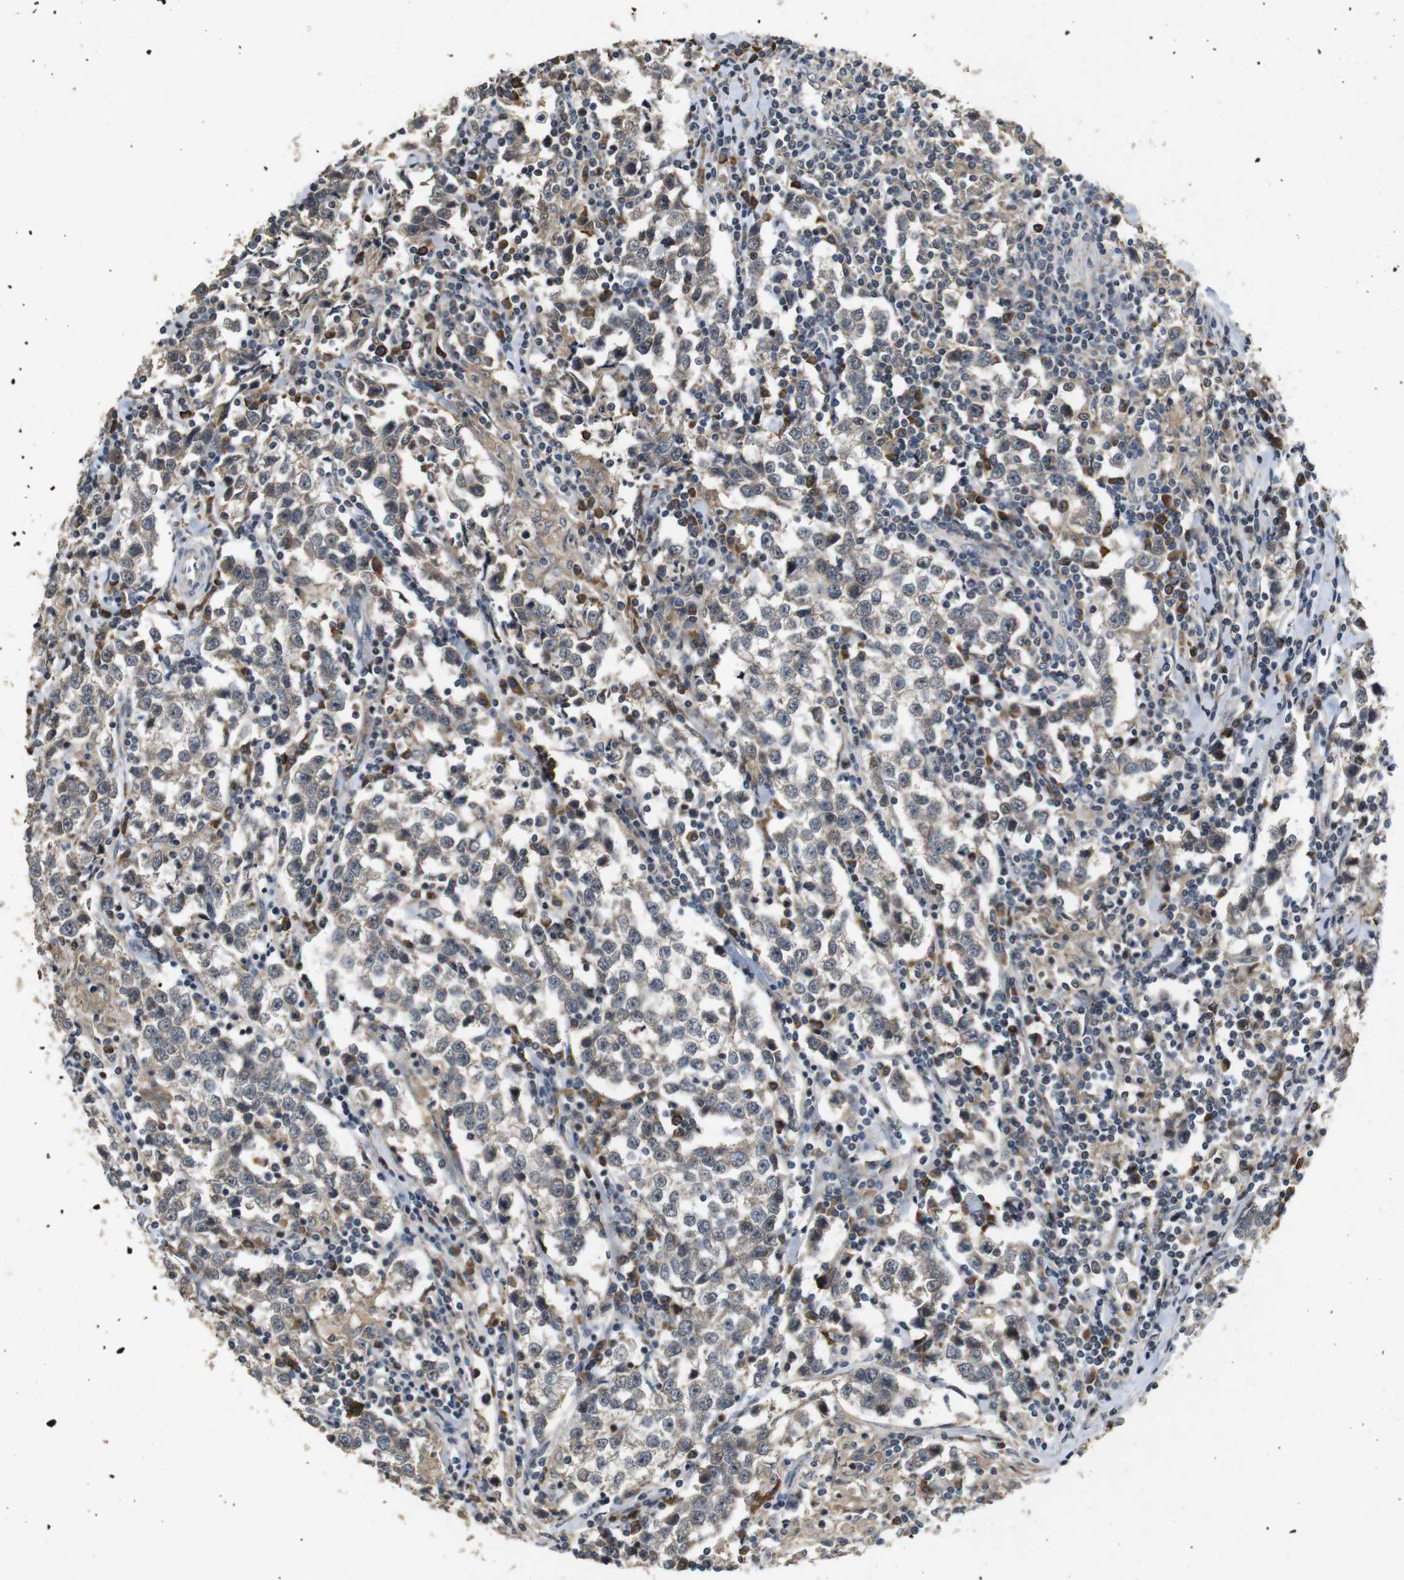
{"staining": {"intensity": "weak", "quantity": "<25%", "location": "cytoplasmic/membranous"}, "tissue": "testis cancer", "cell_type": "Tumor cells", "image_type": "cancer", "snomed": [{"axis": "morphology", "description": "Seminoma, NOS"}, {"axis": "morphology", "description": "Carcinoma, Embryonal, NOS"}, {"axis": "topography", "description": "Testis"}], "caption": "Human testis cancer (embryonal carcinoma) stained for a protein using immunohistochemistry demonstrates no staining in tumor cells.", "gene": "MAGI2", "patient": {"sex": "male", "age": 36}}